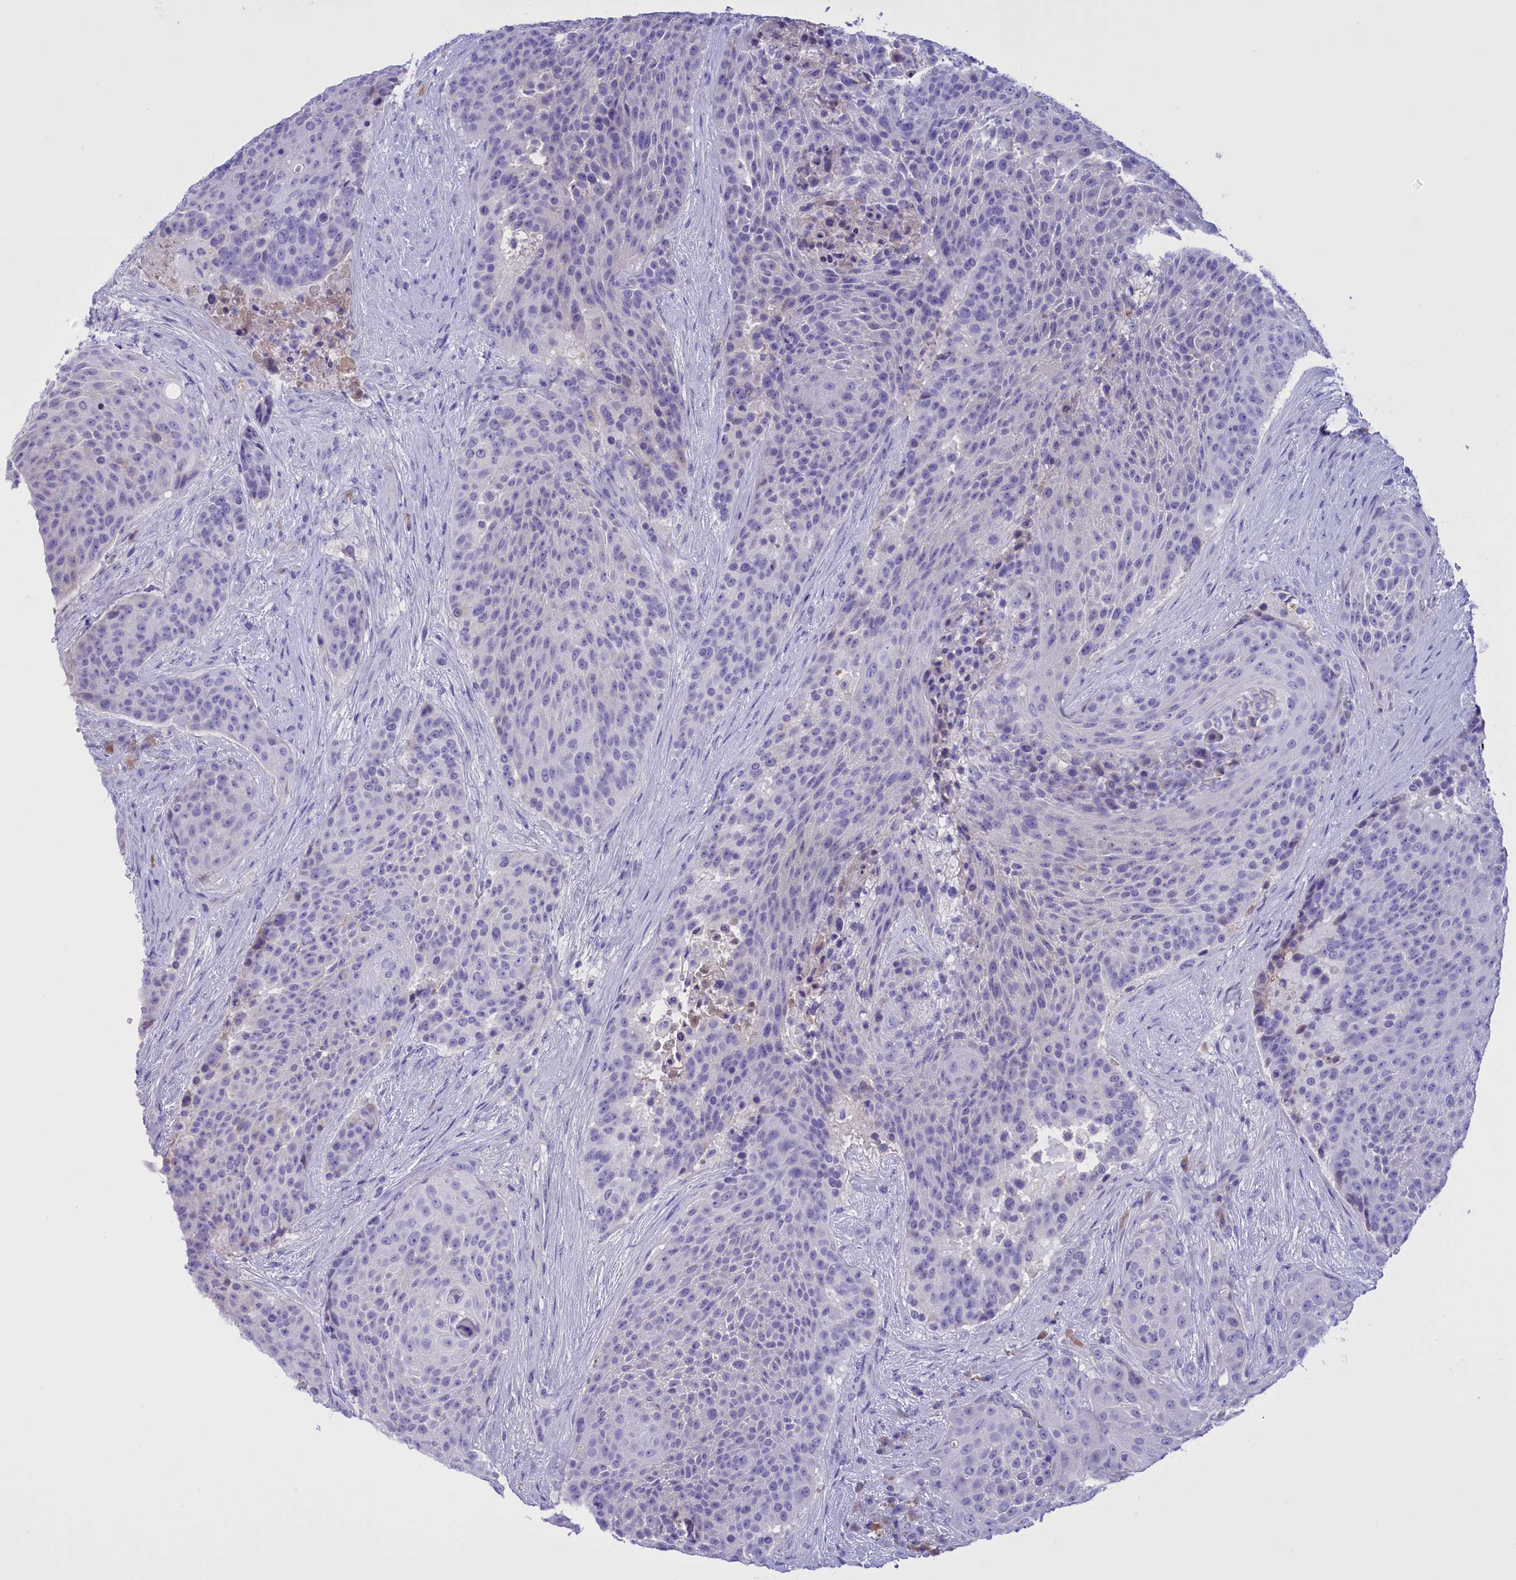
{"staining": {"intensity": "negative", "quantity": "none", "location": "none"}, "tissue": "urothelial cancer", "cell_type": "Tumor cells", "image_type": "cancer", "snomed": [{"axis": "morphology", "description": "Urothelial carcinoma, High grade"}, {"axis": "topography", "description": "Urinary bladder"}], "caption": "This is an immunohistochemistry image of urothelial carcinoma (high-grade). There is no staining in tumor cells.", "gene": "PROK2", "patient": {"sex": "female", "age": 63}}